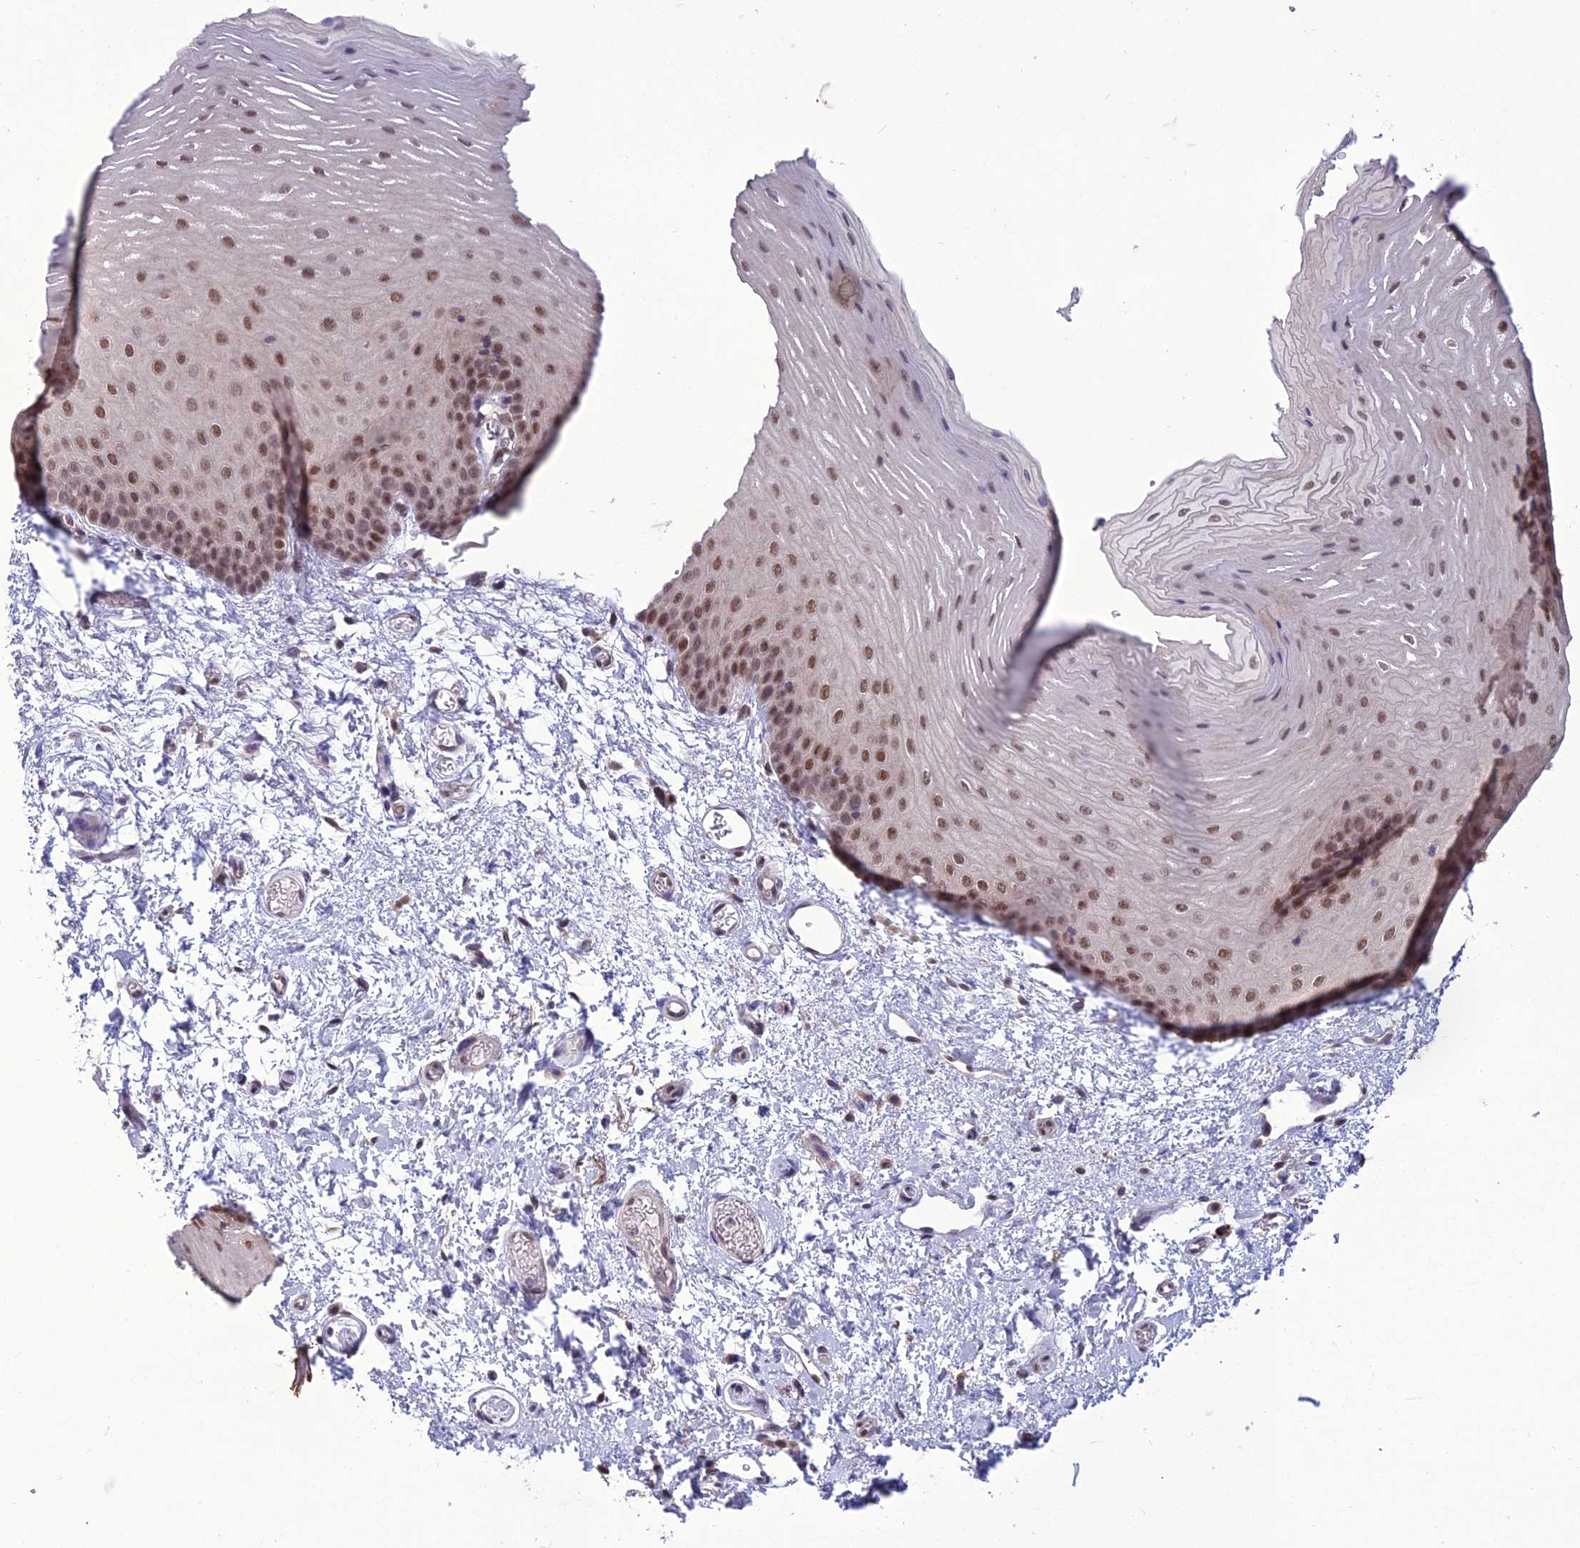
{"staining": {"intensity": "moderate", "quantity": "25%-75%", "location": "nuclear"}, "tissue": "oral mucosa", "cell_type": "Squamous epithelial cells", "image_type": "normal", "snomed": [{"axis": "morphology", "description": "Normal tissue, NOS"}, {"axis": "topography", "description": "Oral tissue"}], "caption": "Protein positivity by IHC demonstrates moderate nuclear staining in approximately 25%-75% of squamous epithelial cells in normal oral mucosa.", "gene": "RANBP3", "patient": {"sex": "female", "age": 70}}